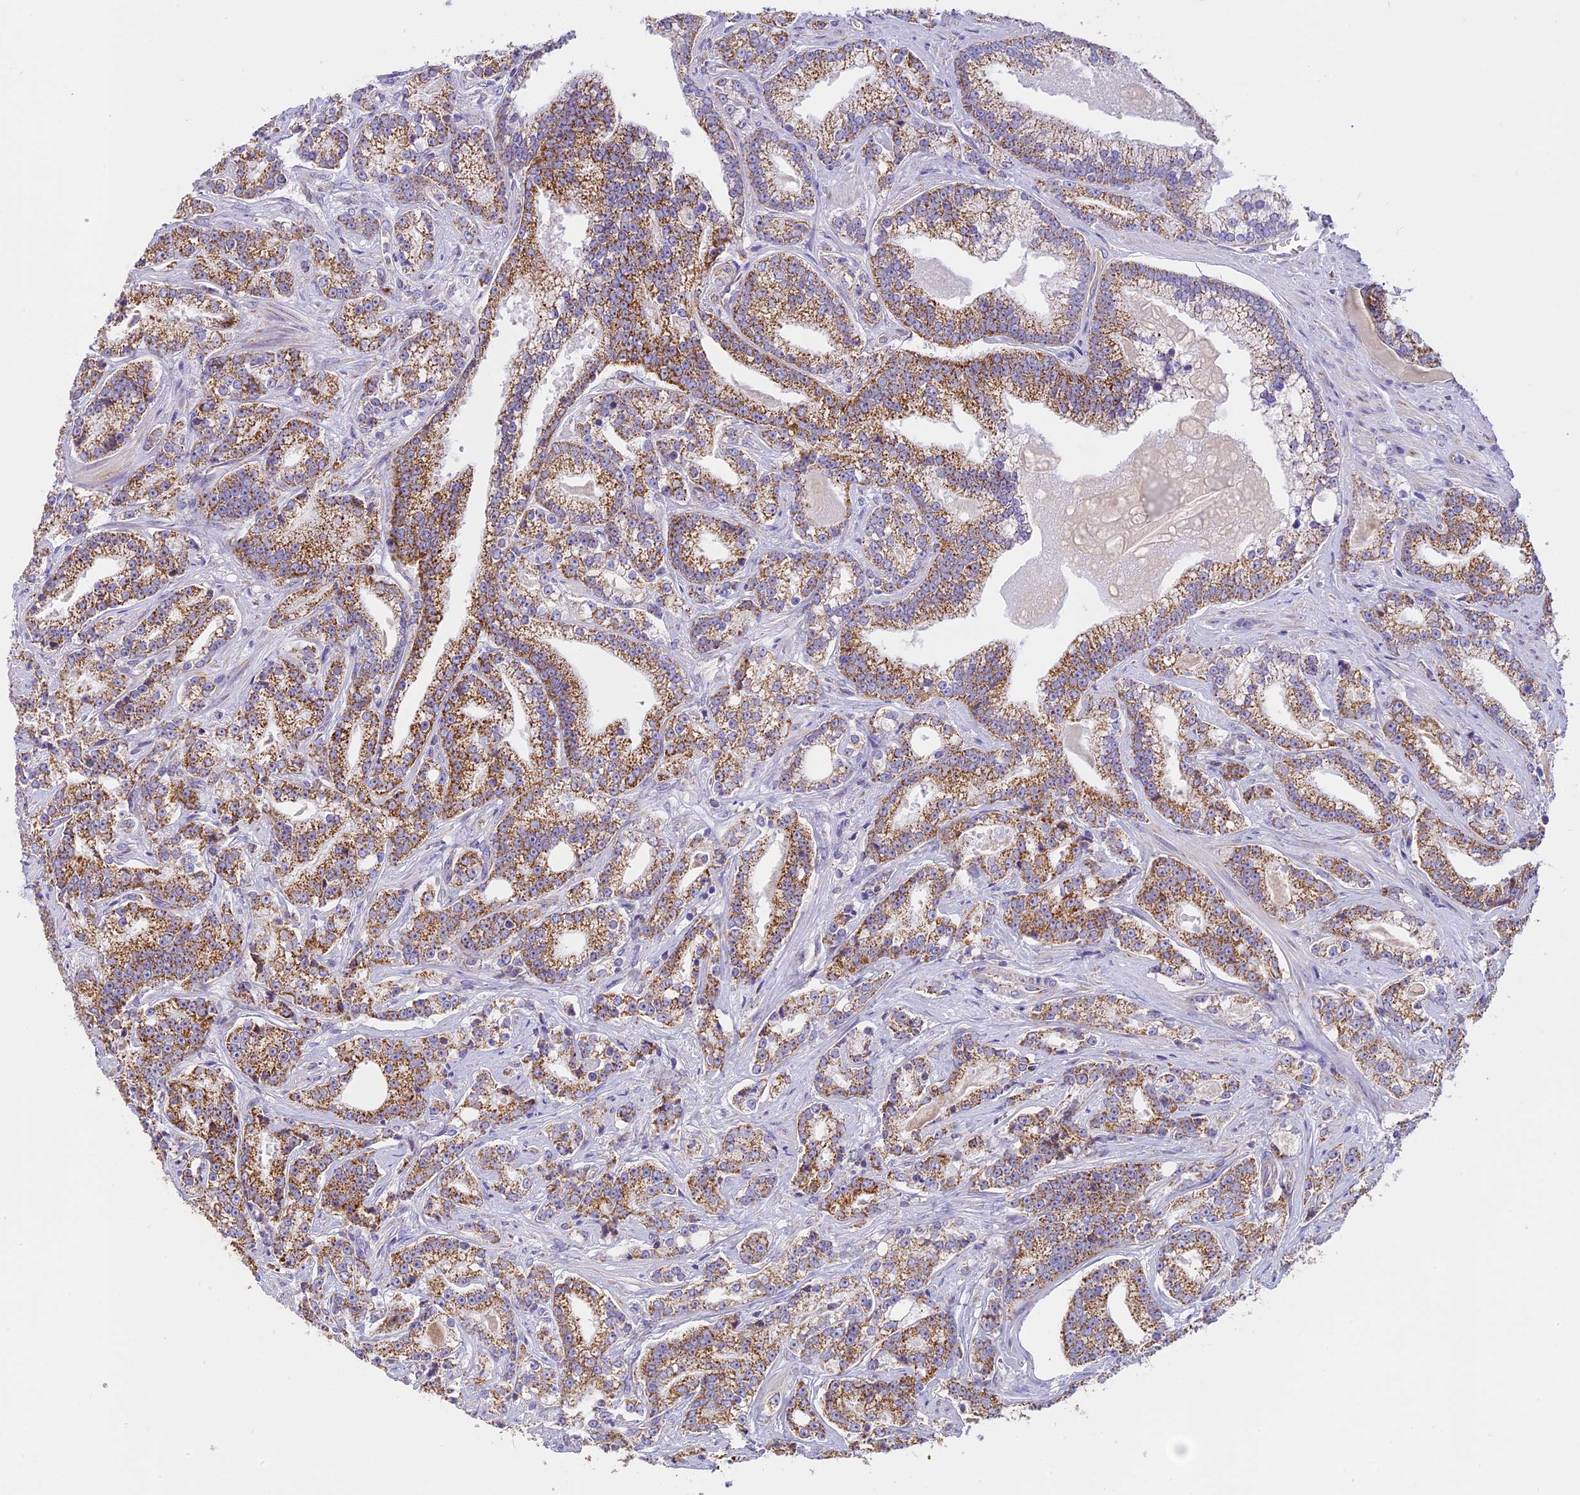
{"staining": {"intensity": "moderate", "quantity": ">75%", "location": "cytoplasmic/membranous"}, "tissue": "prostate cancer", "cell_type": "Tumor cells", "image_type": "cancer", "snomed": [{"axis": "morphology", "description": "Adenocarcinoma, High grade"}, {"axis": "topography", "description": "Prostate"}], "caption": "A high-resolution histopathology image shows immunohistochemistry (IHC) staining of prostate cancer (adenocarcinoma (high-grade)), which demonstrates moderate cytoplasmic/membranous expression in about >75% of tumor cells. (DAB = brown stain, brightfield microscopy at high magnification).", "gene": "MGME1", "patient": {"sex": "male", "age": 67}}